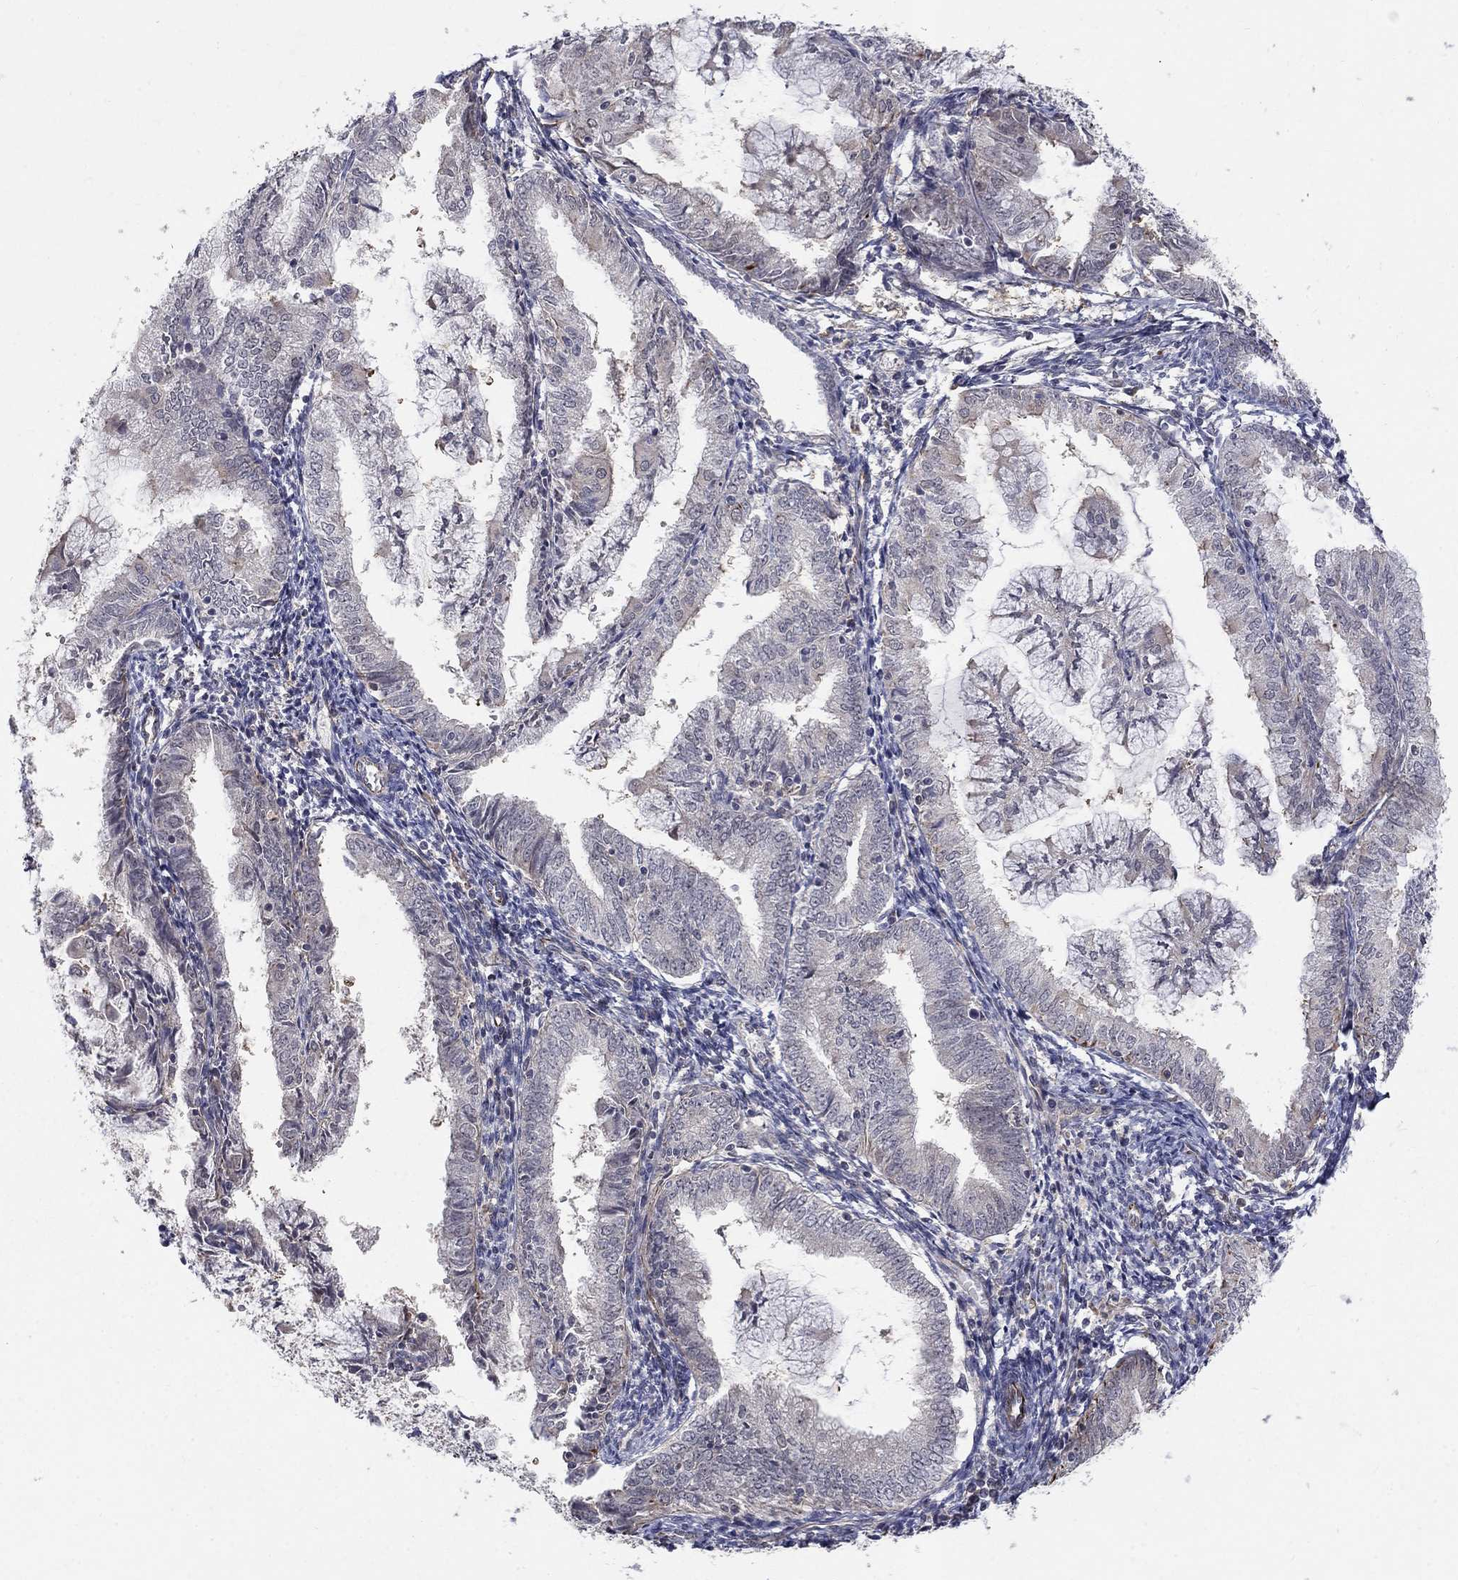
{"staining": {"intensity": "negative", "quantity": "none", "location": "none"}, "tissue": "endometrial cancer", "cell_type": "Tumor cells", "image_type": "cancer", "snomed": [{"axis": "morphology", "description": "Adenocarcinoma, NOS"}, {"axis": "topography", "description": "Endometrium"}], "caption": "Immunohistochemical staining of endometrial cancer (adenocarcinoma) displays no significant expression in tumor cells. The staining is performed using DAB (3,3'-diaminobenzidine) brown chromogen with nuclei counter-stained in using hematoxylin.", "gene": "MSRA", "patient": {"sex": "female", "age": 56}}